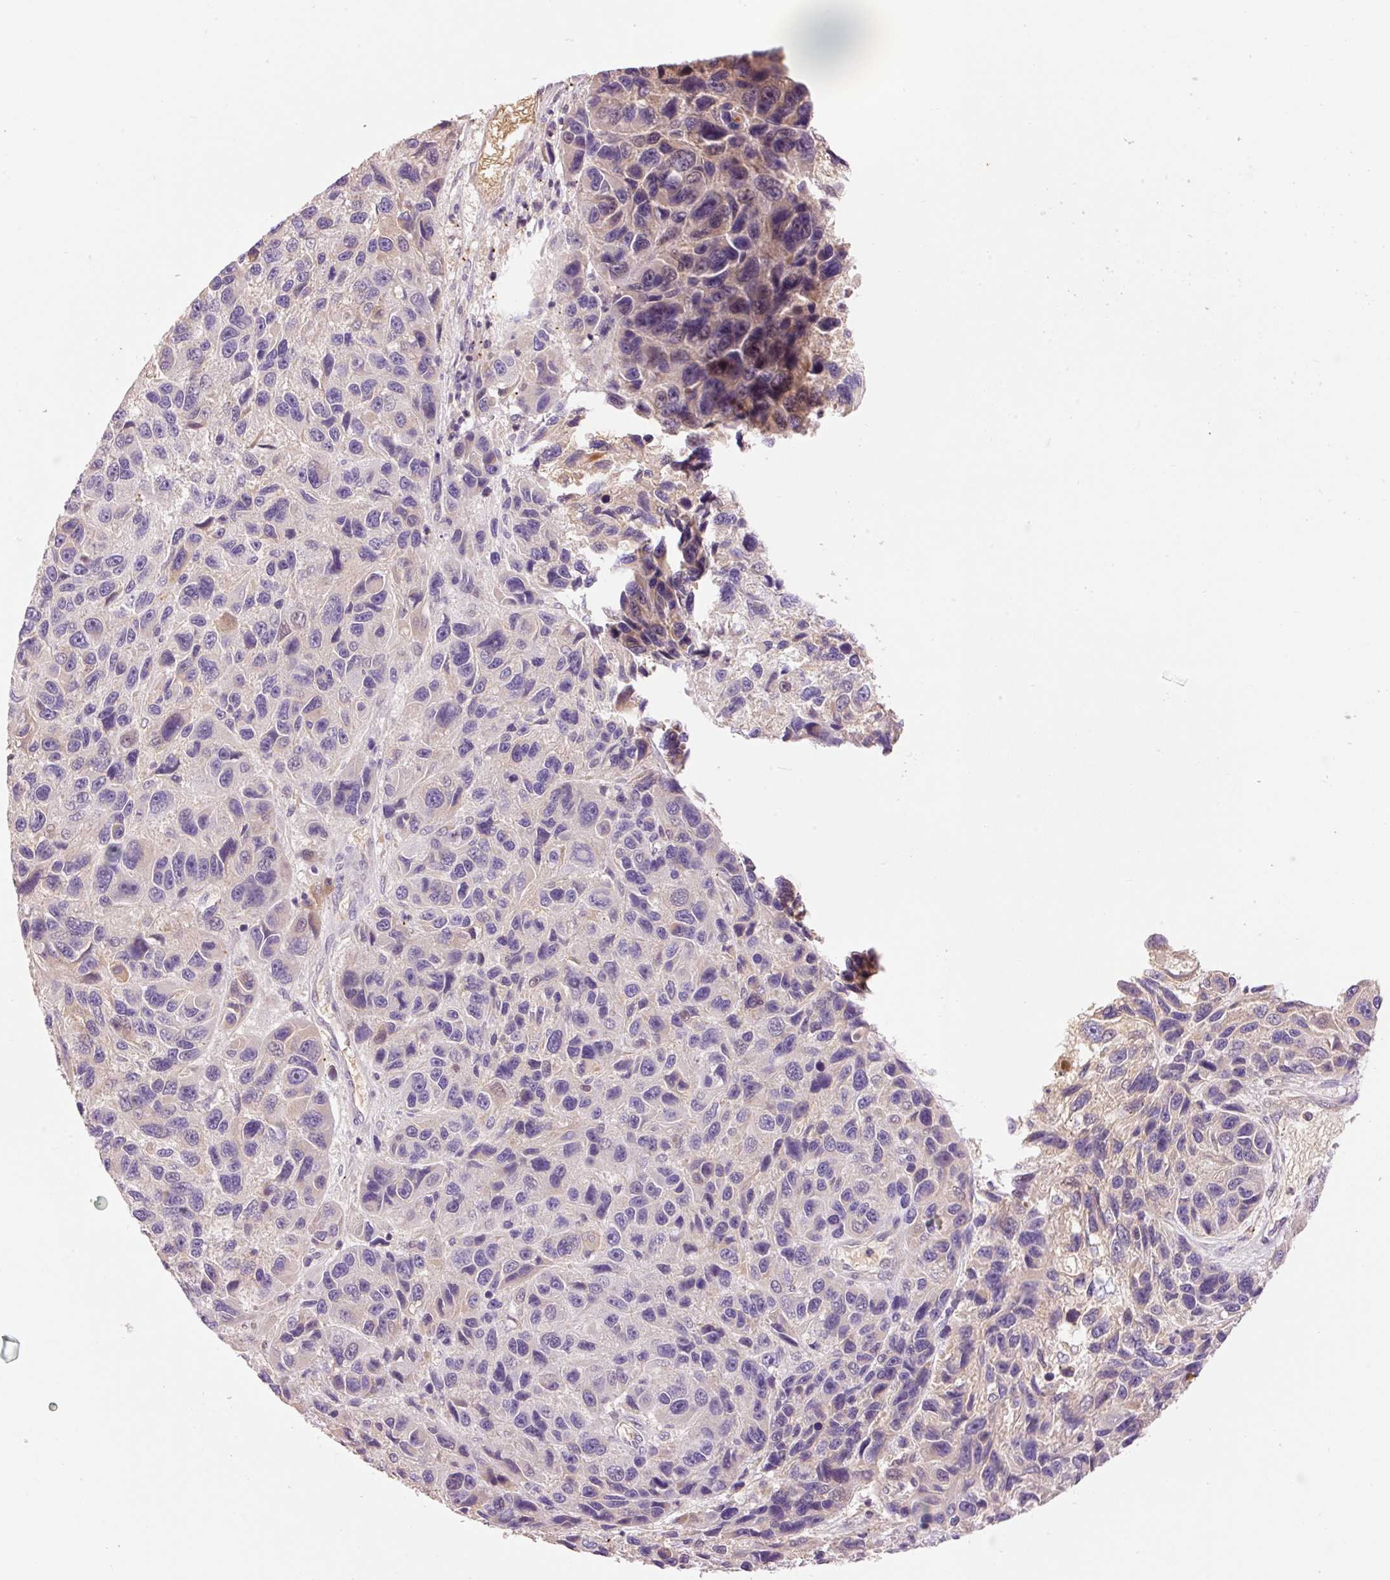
{"staining": {"intensity": "negative", "quantity": "none", "location": "none"}, "tissue": "melanoma", "cell_type": "Tumor cells", "image_type": "cancer", "snomed": [{"axis": "morphology", "description": "Malignant melanoma, NOS"}, {"axis": "topography", "description": "Skin"}], "caption": "A micrograph of melanoma stained for a protein shows no brown staining in tumor cells.", "gene": "CMTM8", "patient": {"sex": "male", "age": 53}}